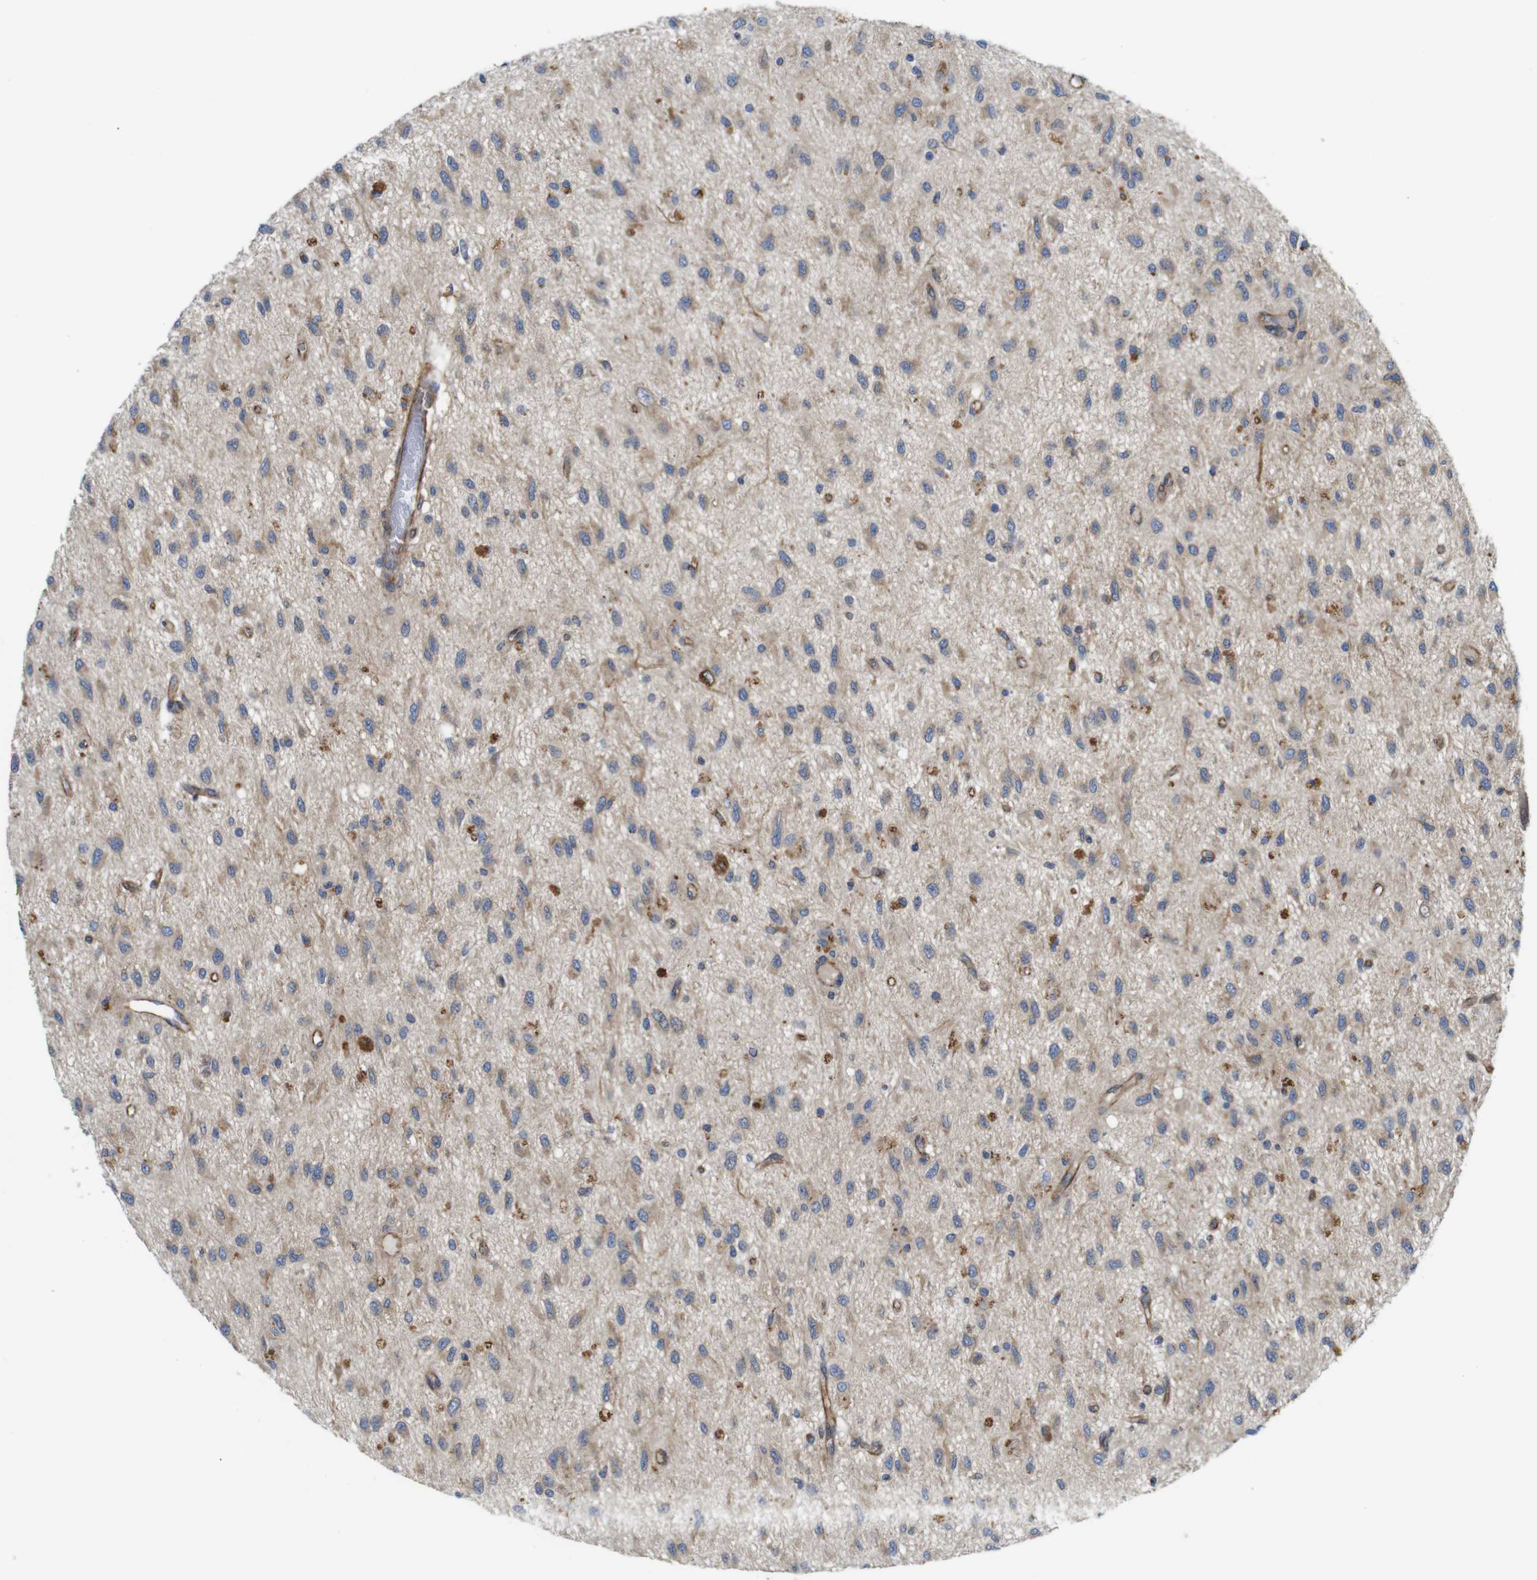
{"staining": {"intensity": "weak", "quantity": ">75%", "location": "cytoplasmic/membranous"}, "tissue": "glioma", "cell_type": "Tumor cells", "image_type": "cancer", "snomed": [{"axis": "morphology", "description": "Glioma, malignant, Low grade"}, {"axis": "topography", "description": "Brain"}], "caption": "Brown immunohistochemical staining in human glioma exhibits weak cytoplasmic/membranous staining in approximately >75% of tumor cells.", "gene": "POMK", "patient": {"sex": "male", "age": 77}}